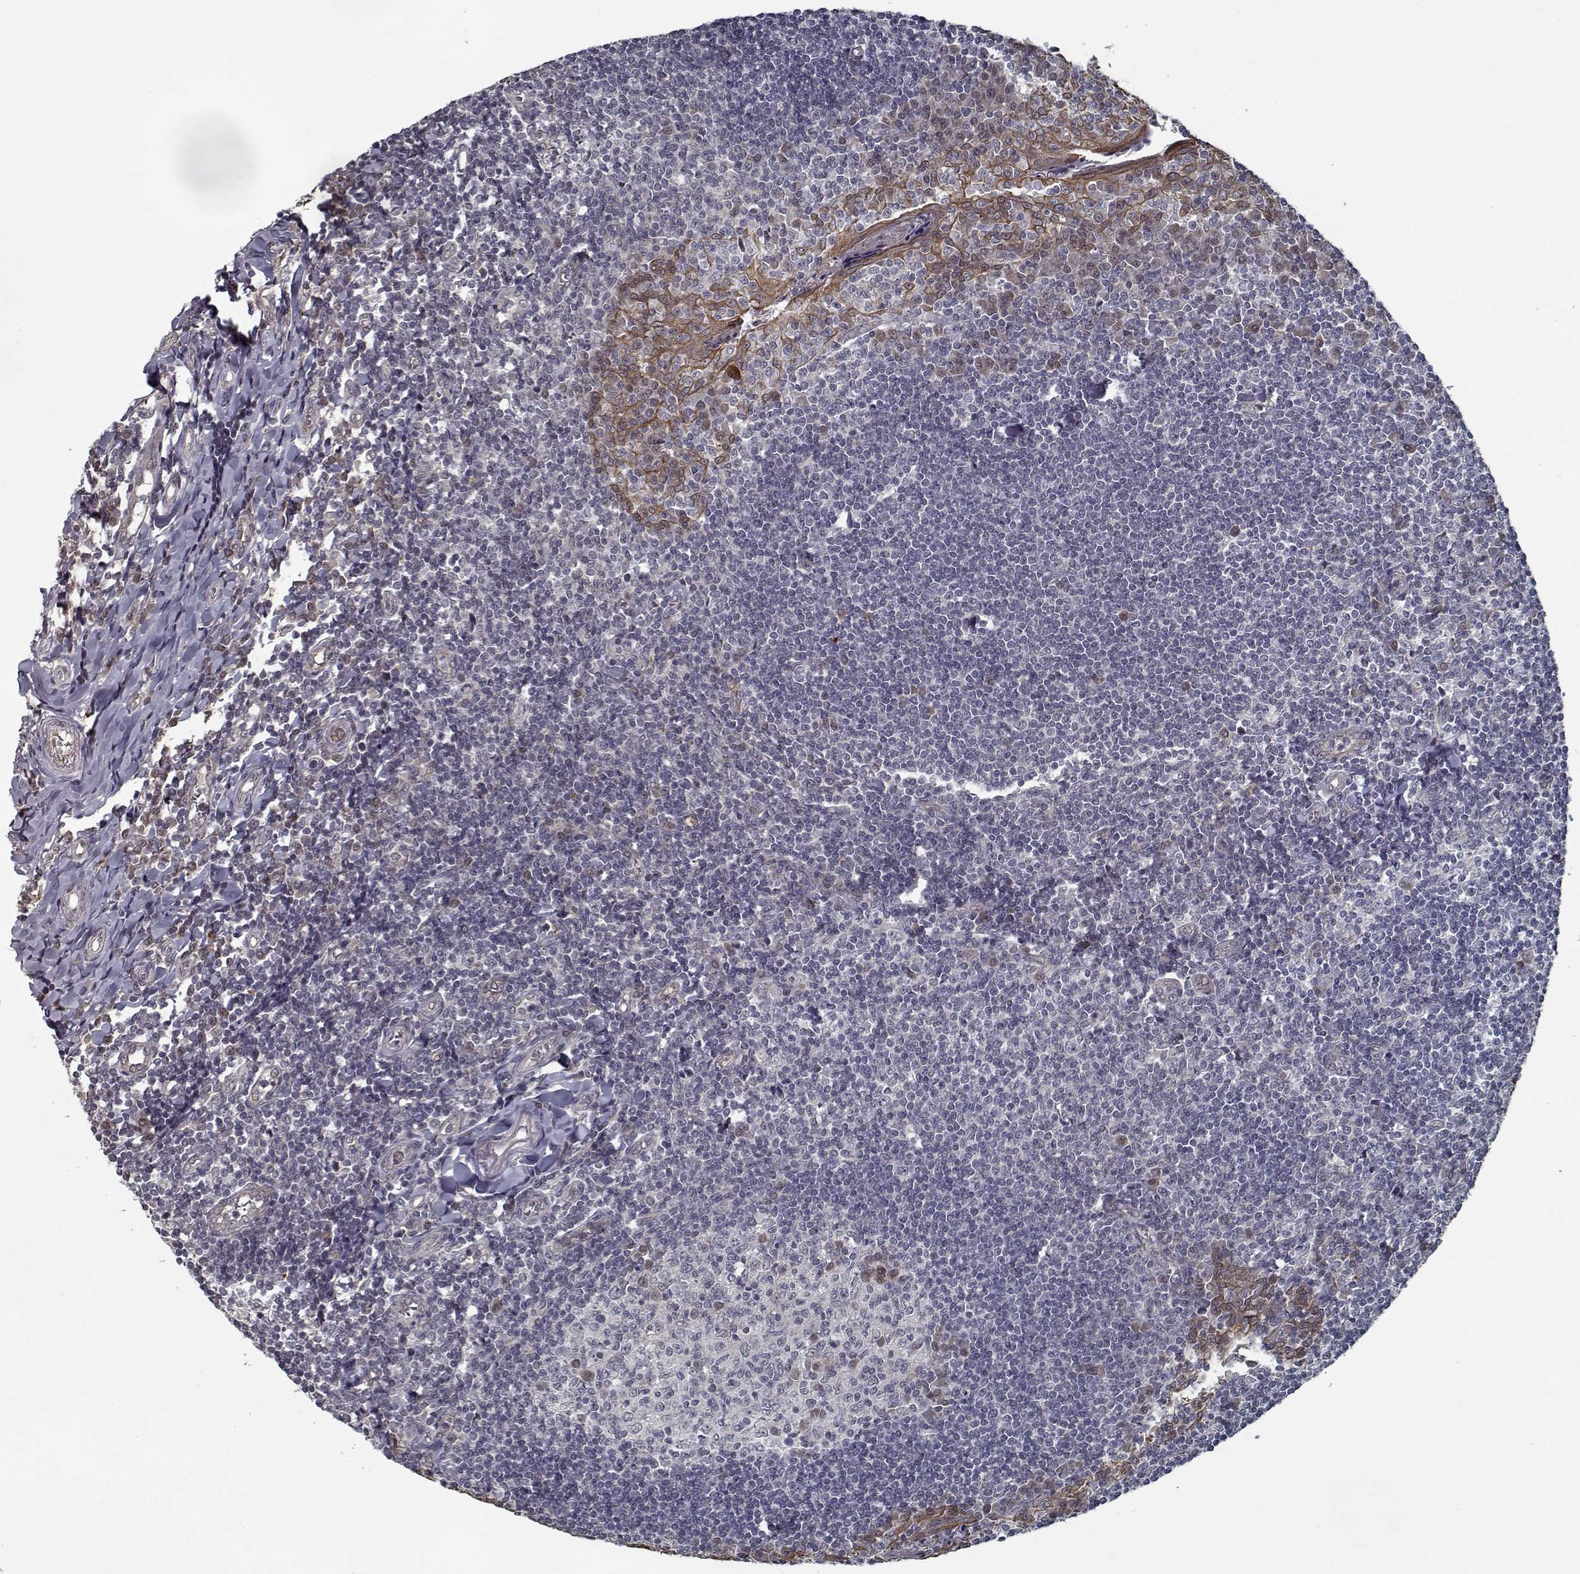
{"staining": {"intensity": "negative", "quantity": "none", "location": "none"}, "tissue": "tonsil", "cell_type": "Germinal center cells", "image_type": "normal", "snomed": [{"axis": "morphology", "description": "Normal tissue, NOS"}, {"axis": "topography", "description": "Tonsil"}], "caption": "The histopathology image demonstrates no staining of germinal center cells in normal tonsil.", "gene": "NLK", "patient": {"sex": "female", "age": 12}}